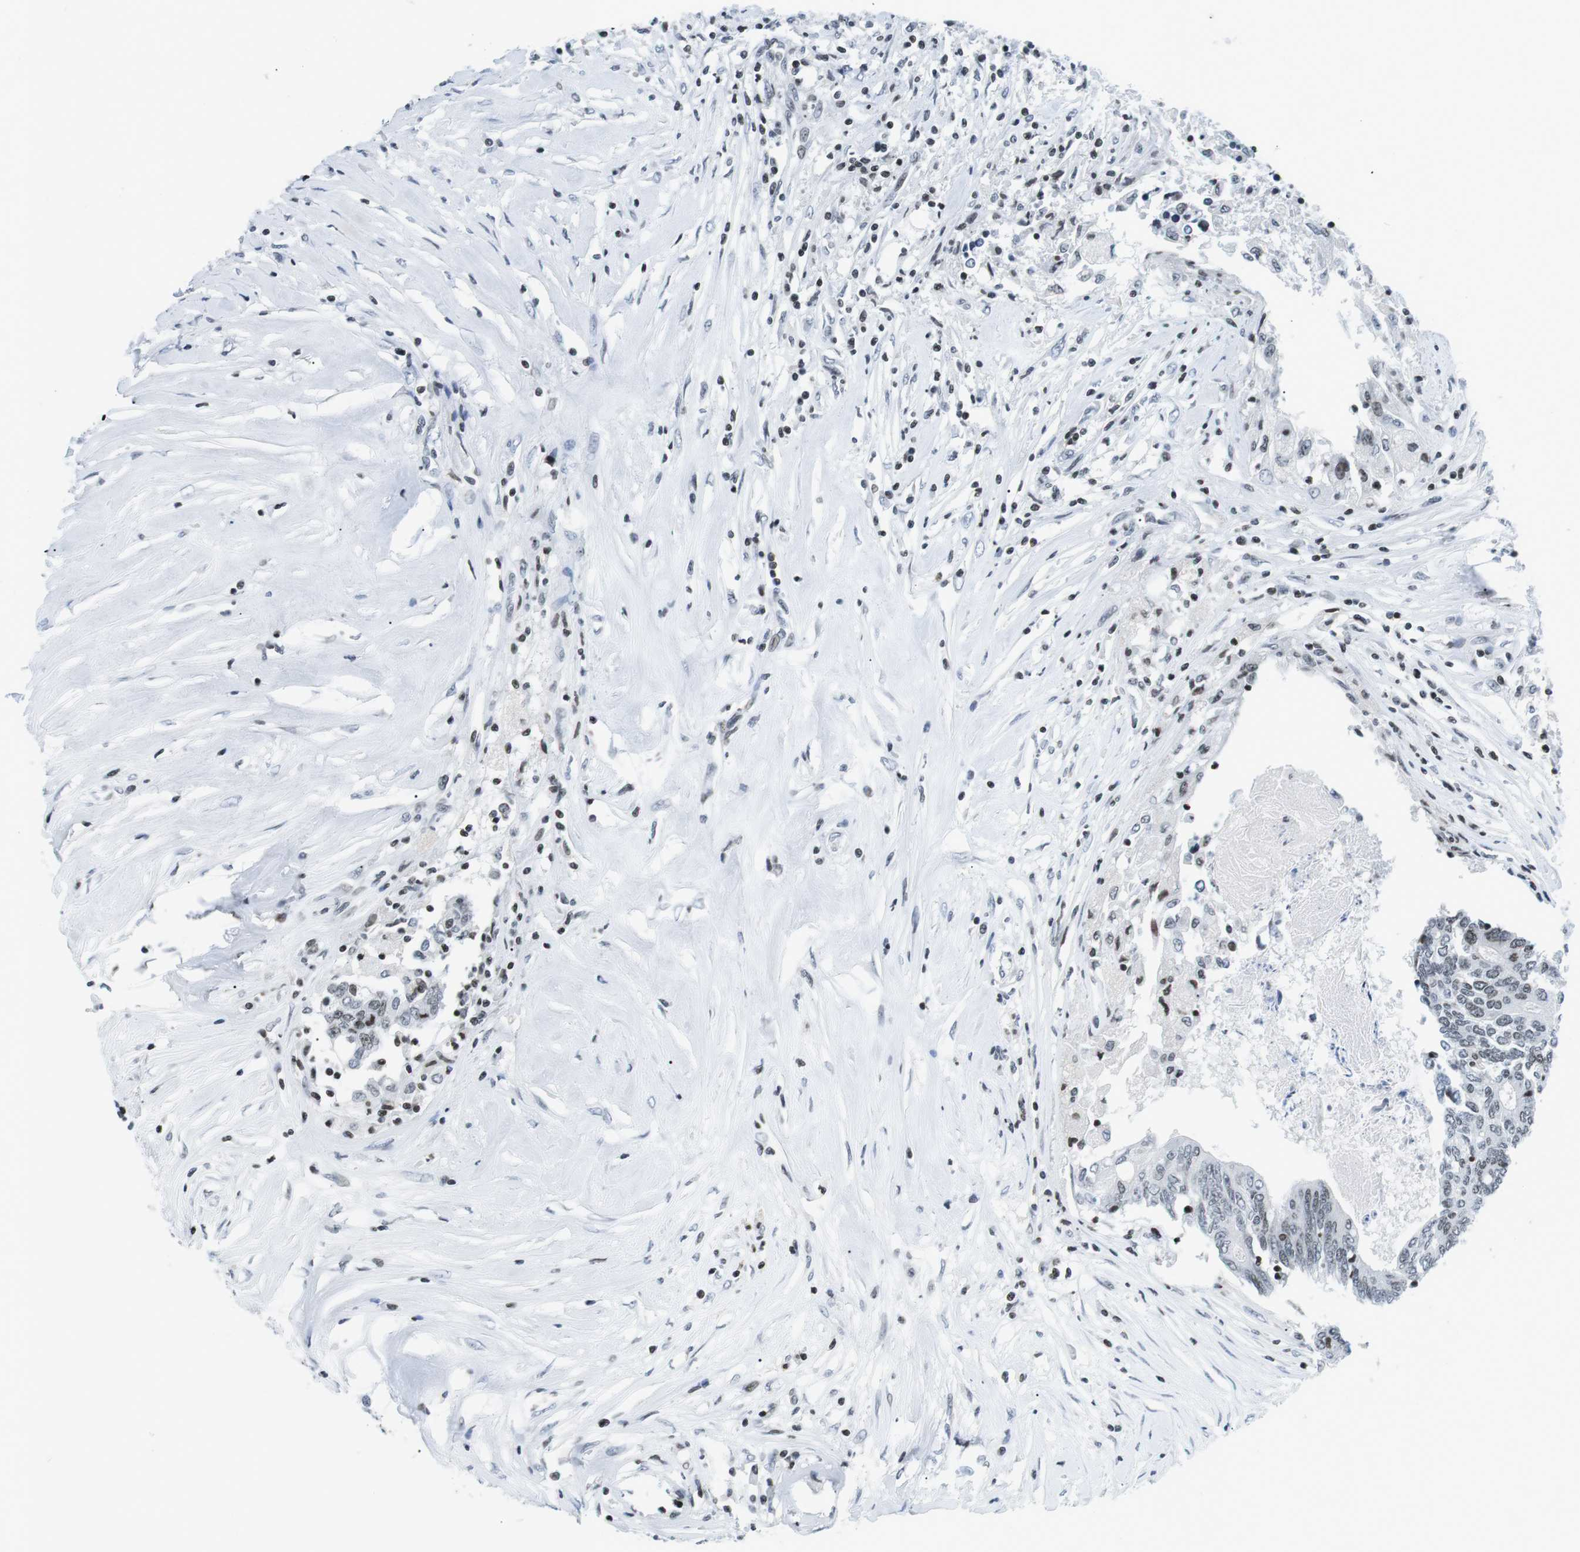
{"staining": {"intensity": "negative", "quantity": "none", "location": "none"}, "tissue": "colorectal cancer", "cell_type": "Tumor cells", "image_type": "cancer", "snomed": [{"axis": "morphology", "description": "Adenocarcinoma, NOS"}, {"axis": "topography", "description": "Rectum"}], "caption": "A high-resolution micrograph shows IHC staining of adenocarcinoma (colorectal), which displays no significant positivity in tumor cells.", "gene": "E2F2", "patient": {"sex": "male", "age": 63}}